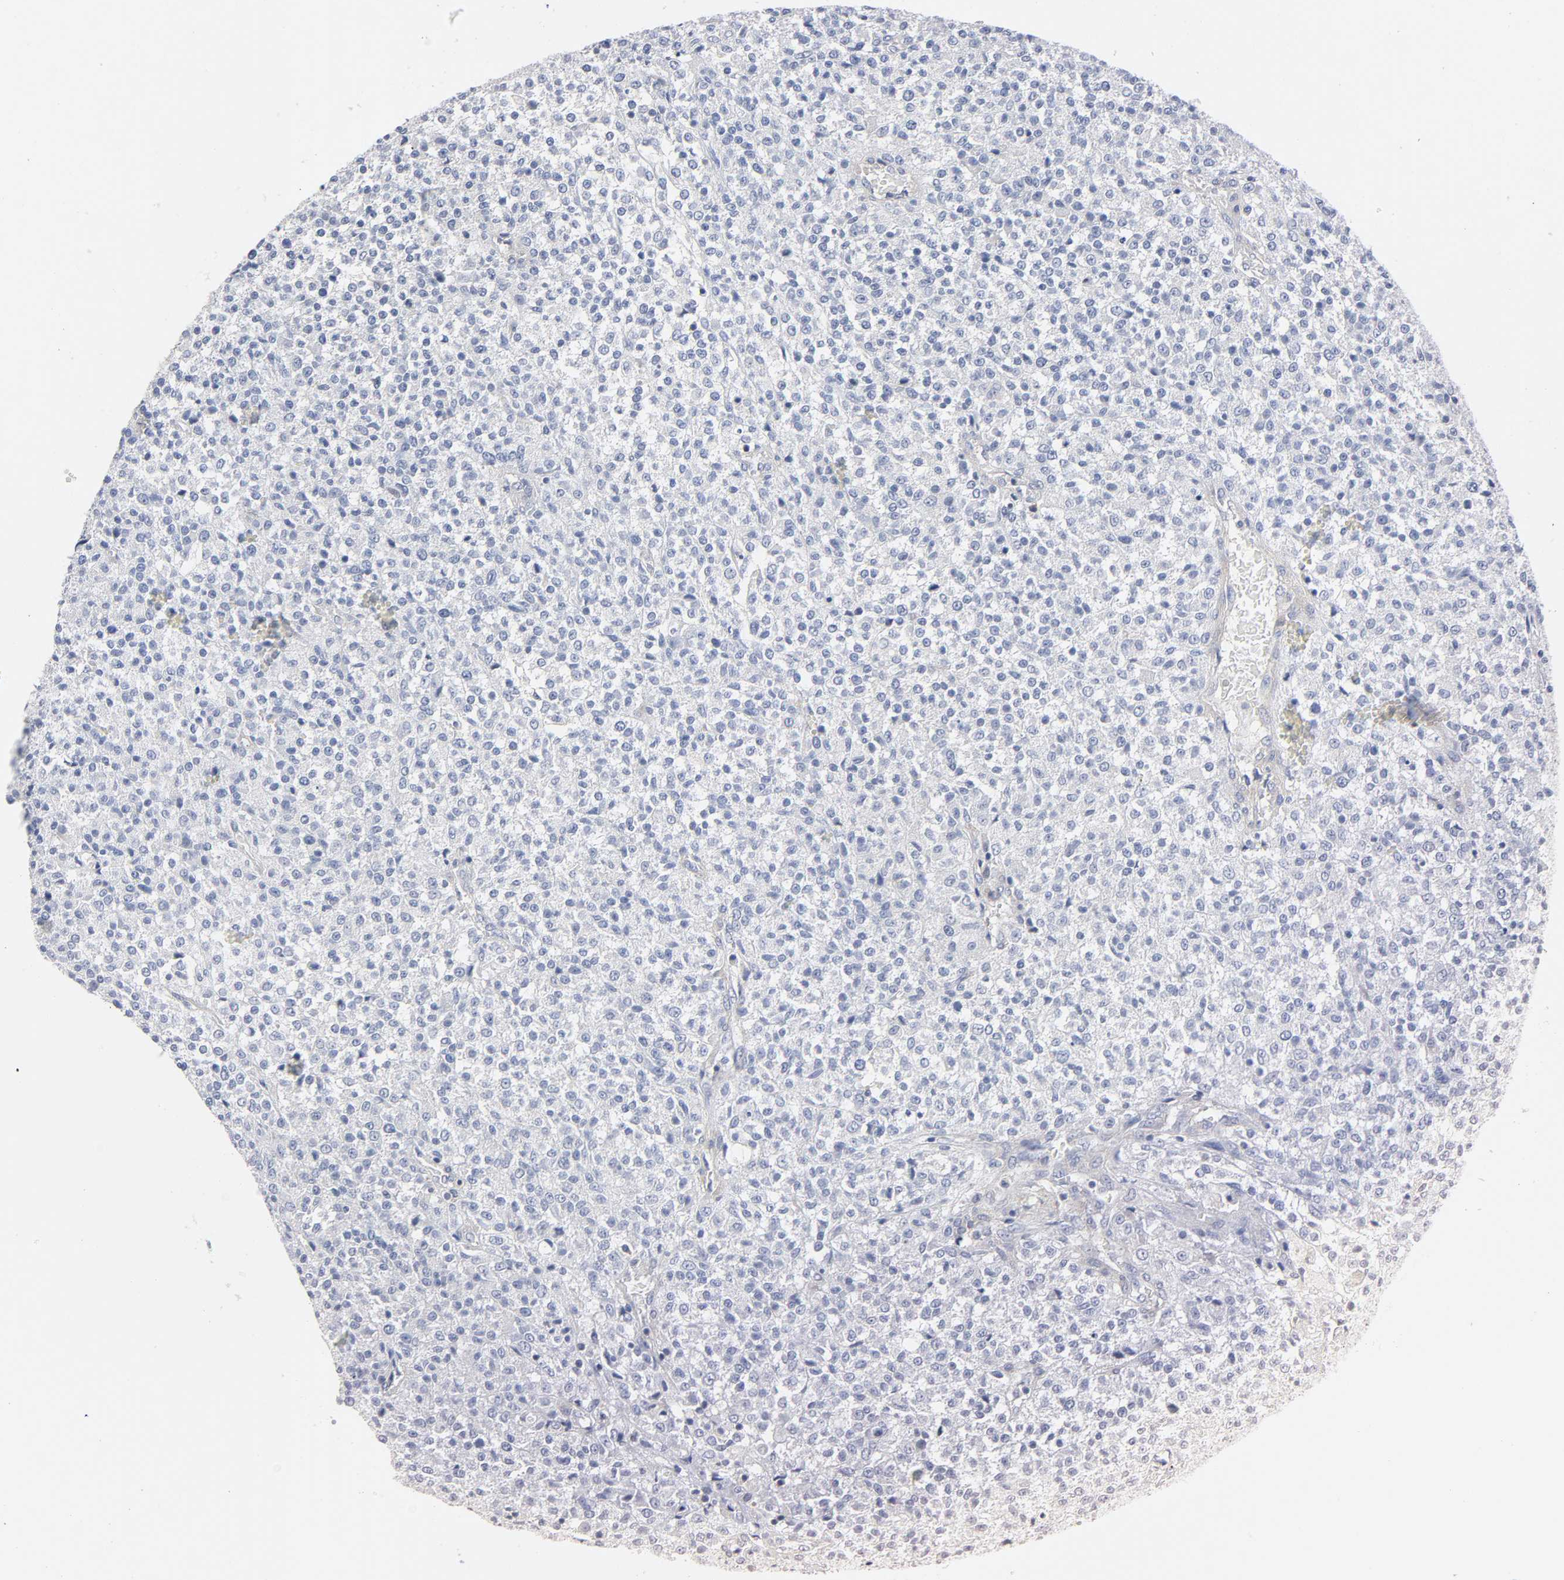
{"staining": {"intensity": "negative", "quantity": "none", "location": "none"}, "tissue": "testis cancer", "cell_type": "Tumor cells", "image_type": "cancer", "snomed": [{"axis": "morphology", "description": "Seminoma, NOS"}, {"axis": "topography", "description": "Testis"}], "caption": "Immunohistochemical staining of human testis cancer shows no significant positivity in tumor cells.", "gene": "ROCK1", "patient": {"sex": "male", "age": 59}}